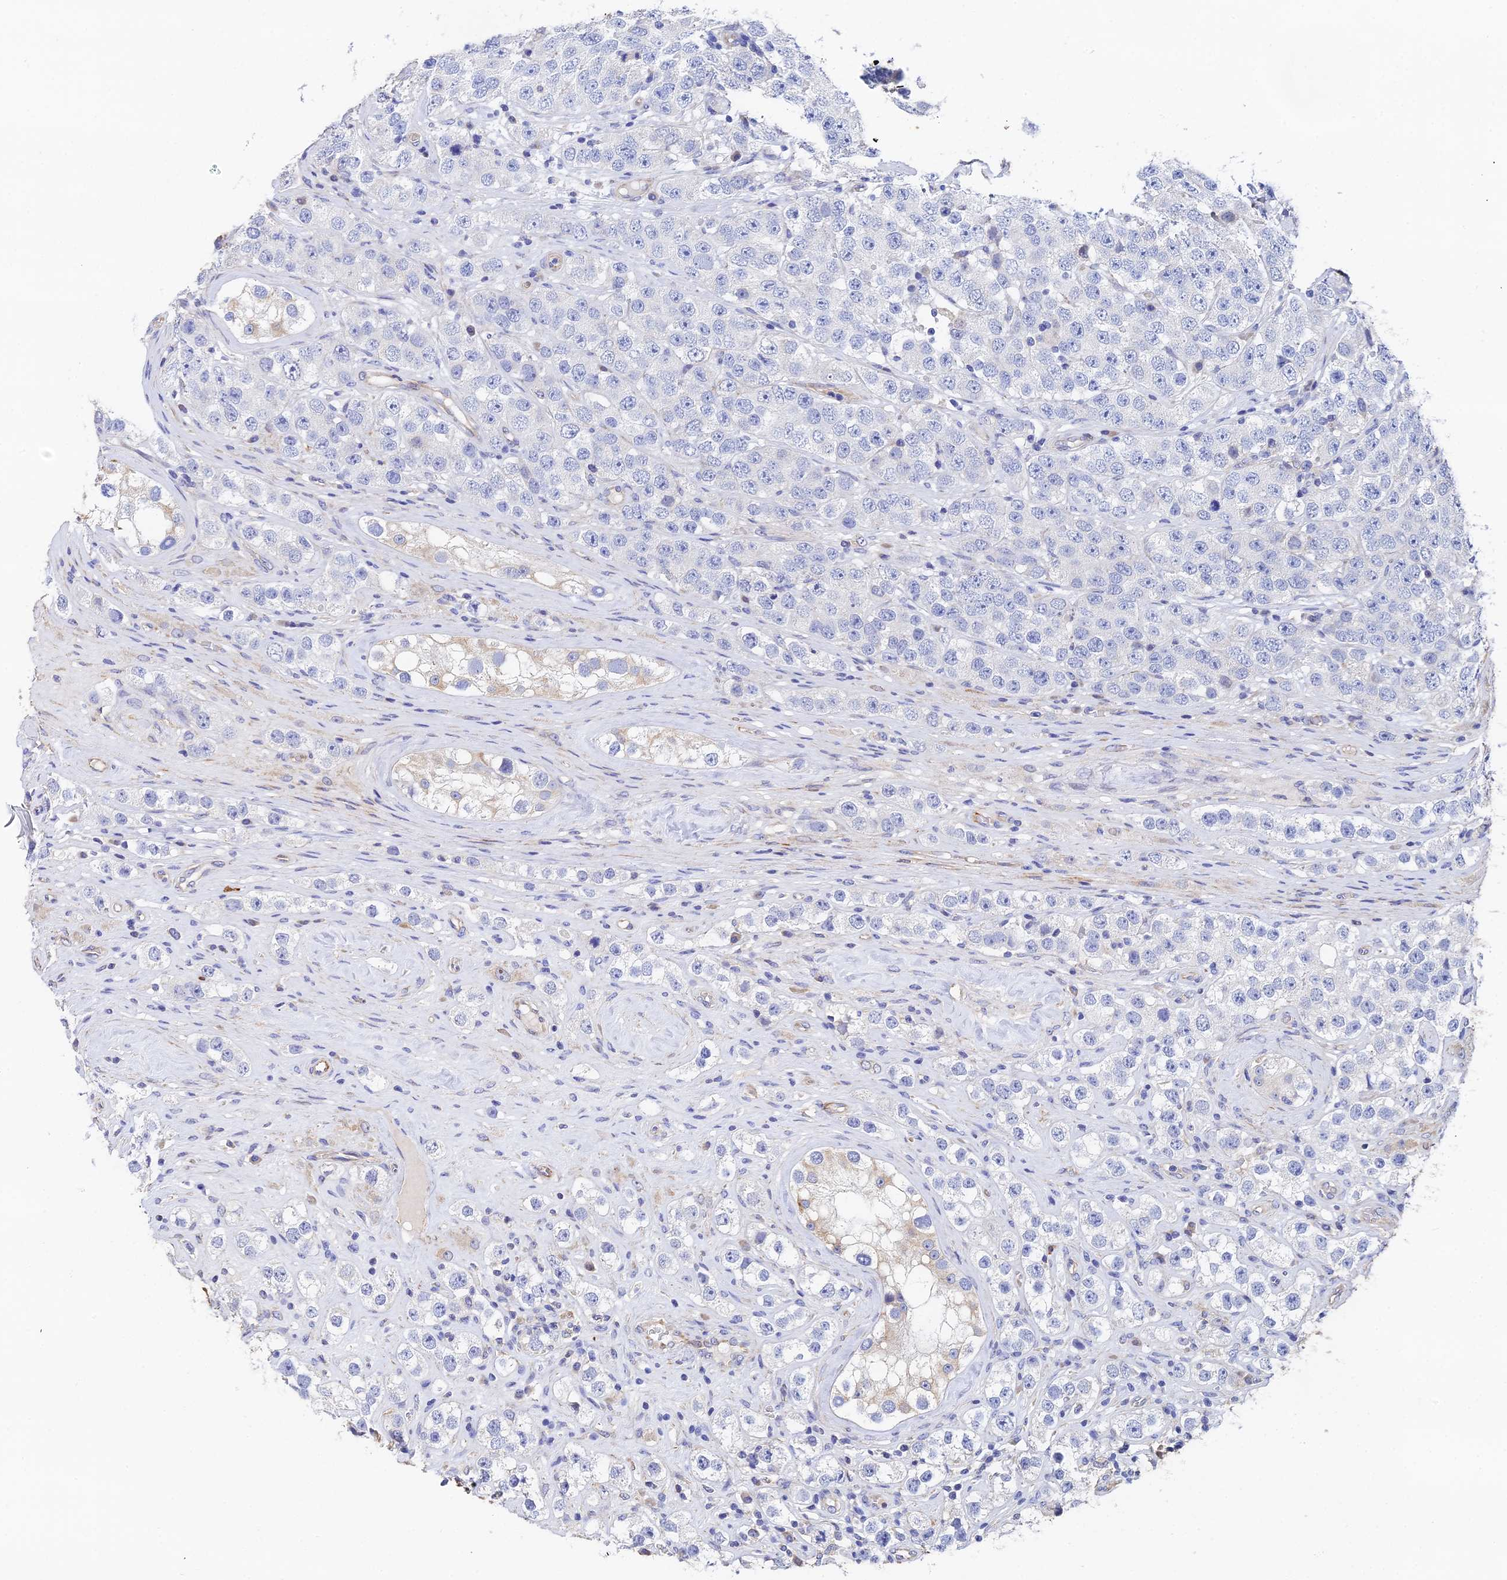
{"staining": {"intensity": "negative", "quantity": "none", "location": "none"}, "tissue": "testis cancer", "cell_type": "Tumor cells", "image_type": "cancer", "snomed": [{"axis": "morphology", "description": "Seminoma, NOS"}, {"axis": "topography", "description": "Testis"}], "caption": "Testis seminoma stained for a protein using immunohistochemistry (IHC) demonstrates no positivity tumor cells.", "gene": "ENSG00000268674", "patient": {"sex": "male", "age": 28}}